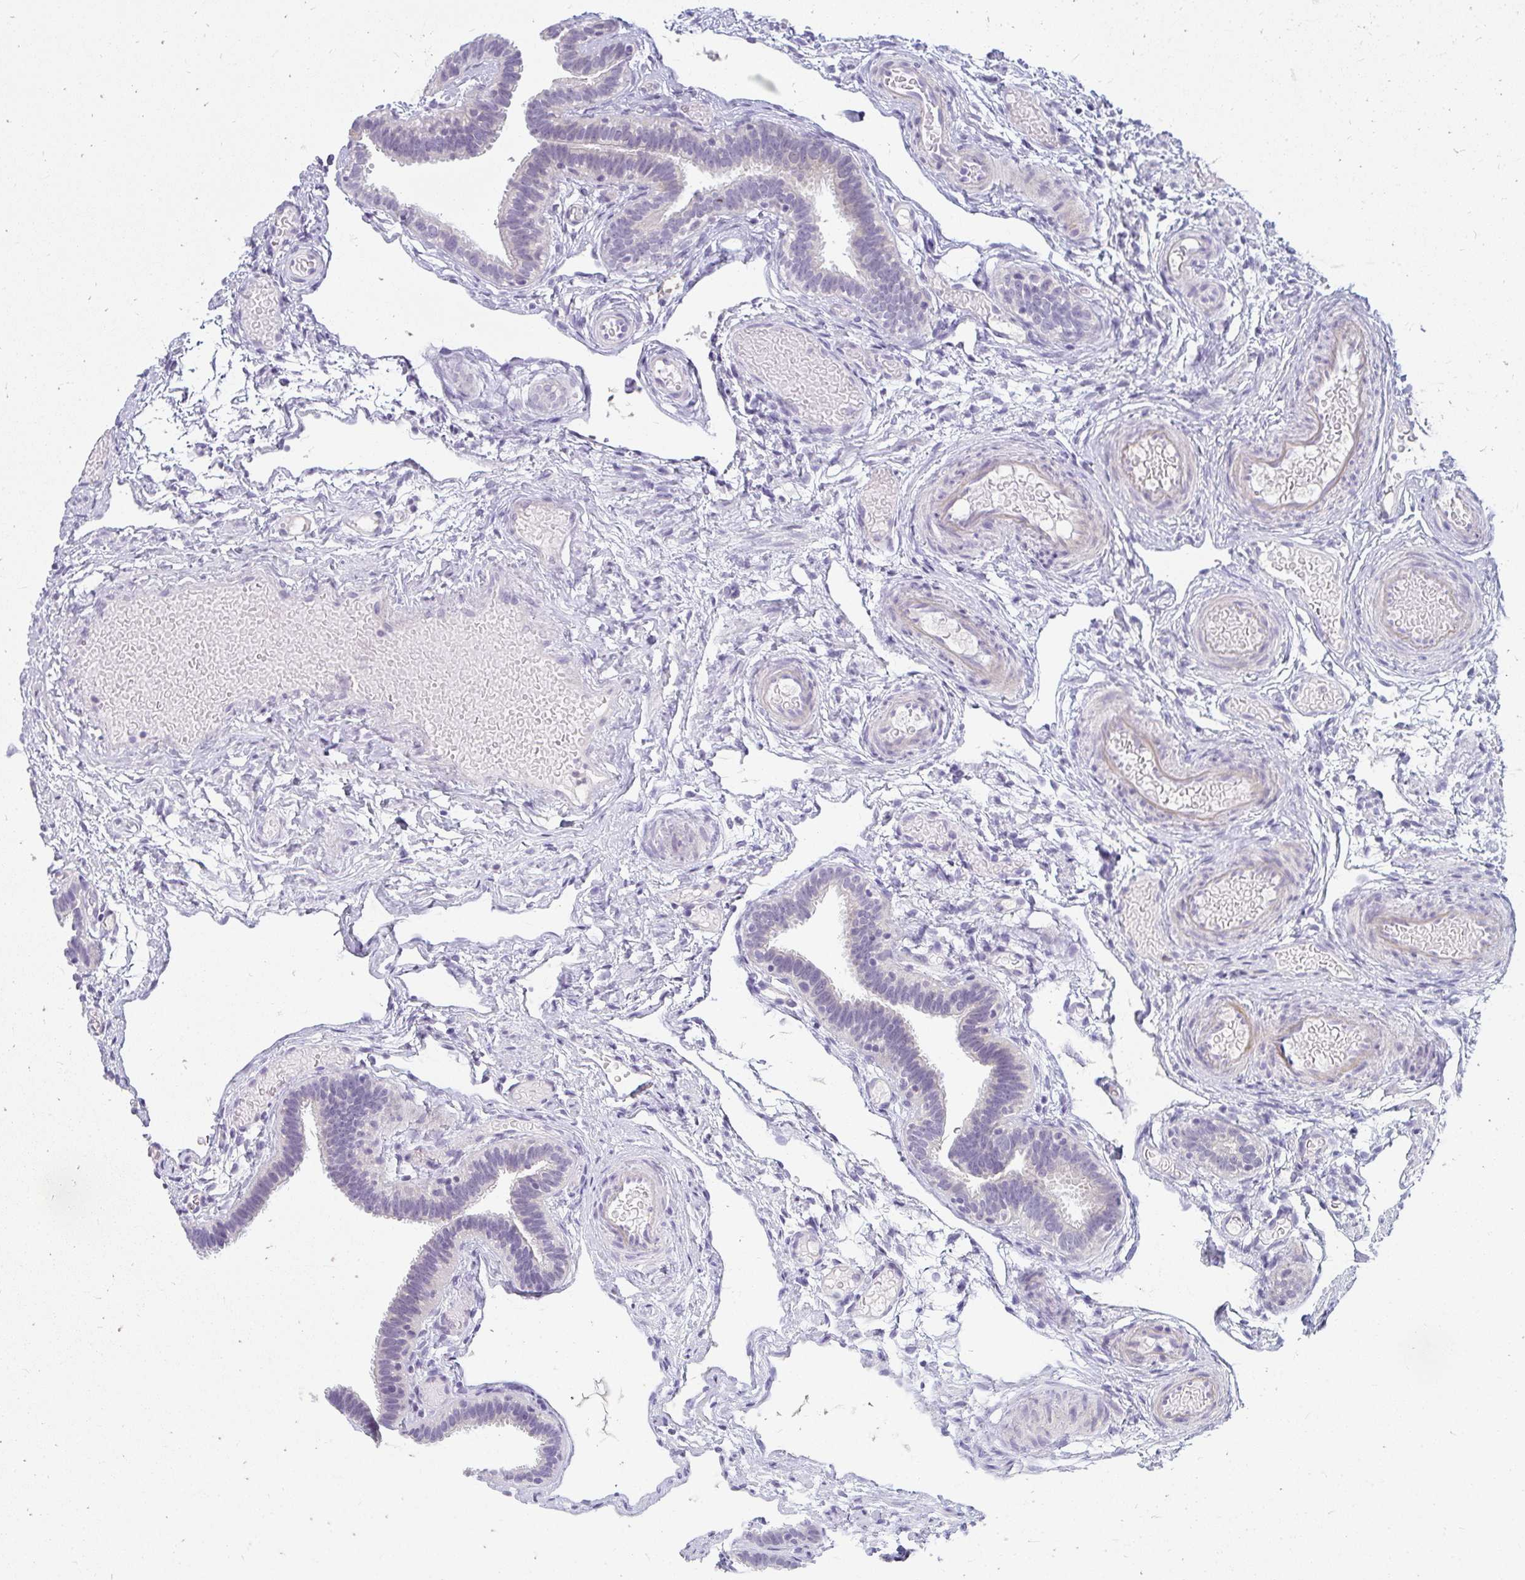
{"staining": {"intensity": "negative", "quantity": "none", "location": "none"}, "tissue": "fallopian tube", "cell_type": "Glandular cells", "image_type": "normal", "snomed": [{"axis": "morphology", "description": "Normal tissue, NOS"}, {"axis": "topography", "description": "Fallopian tube"}], "caption": "A high-resolution image shows IHC staining of normal fallopian tube, which shows no significant positivity in glandular cells.", "gene": "PPP1R3G", "patient": {"sex": "female", "age": 37}}